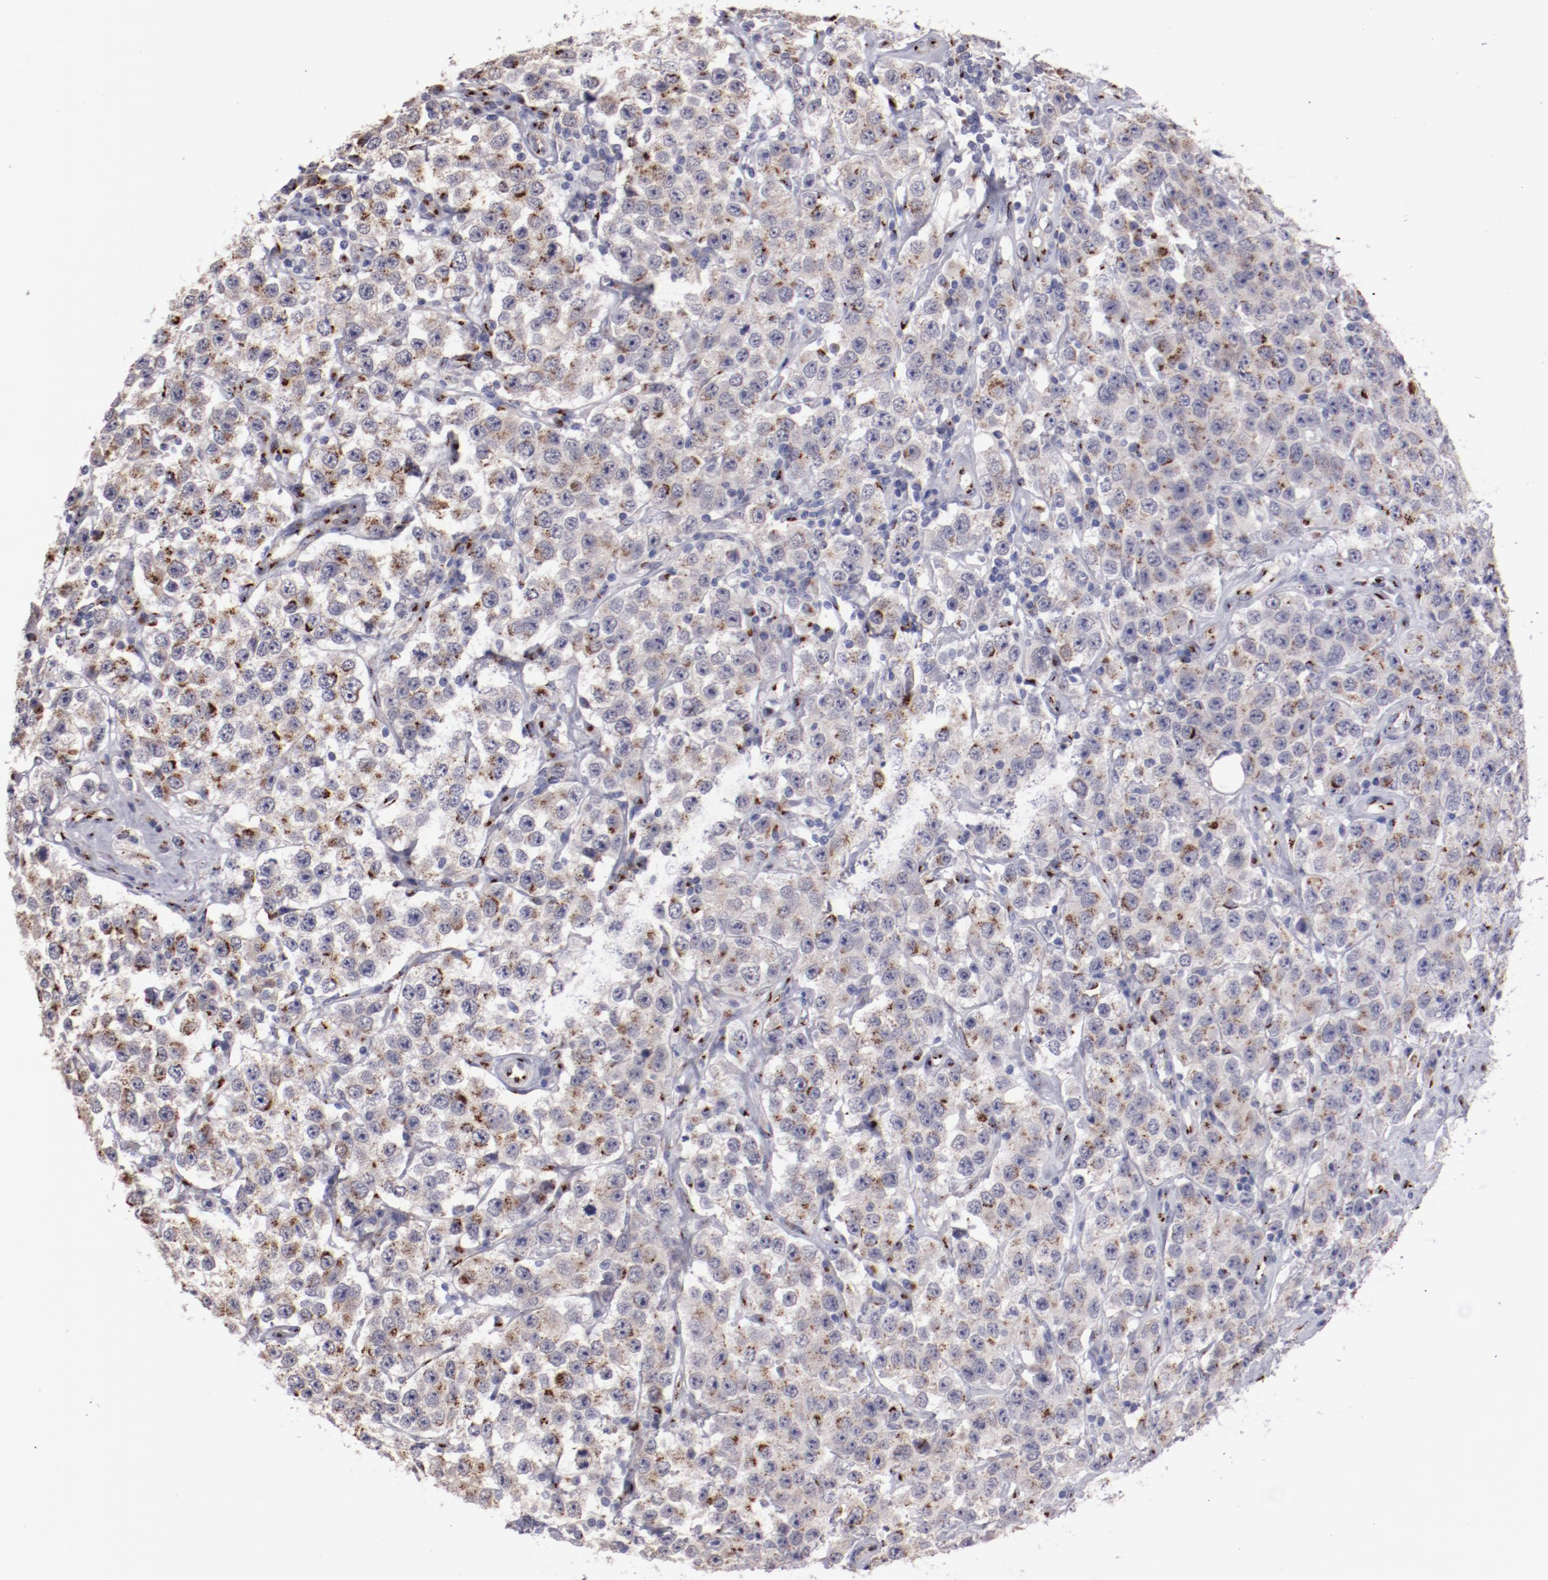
{"staining": {"intensity": "strong", "quantity": ">75%", "location": "cytoplasmic/membranous"}, "tissue": "testis cancer", "cell_type": "Tumor cells", "image_type": "cancer", "snomed": [{"axis": "morphology", "description": "Seminoma, NOS"}, {"axis": "topography", "description": "Testis"}], "caption": "IHC photomicrograph of neoplastic tissue: human testis seminoma stained using immunohistochemistry (IHC) shows high levels of strong protein expression localized specifically in the cytoplasmic/membranous of tumor cells, appearing as a cytoplasmic/membranous brown color.", "gene": "GOLIM4", "patient": {"sex": "male", "age": 52}}